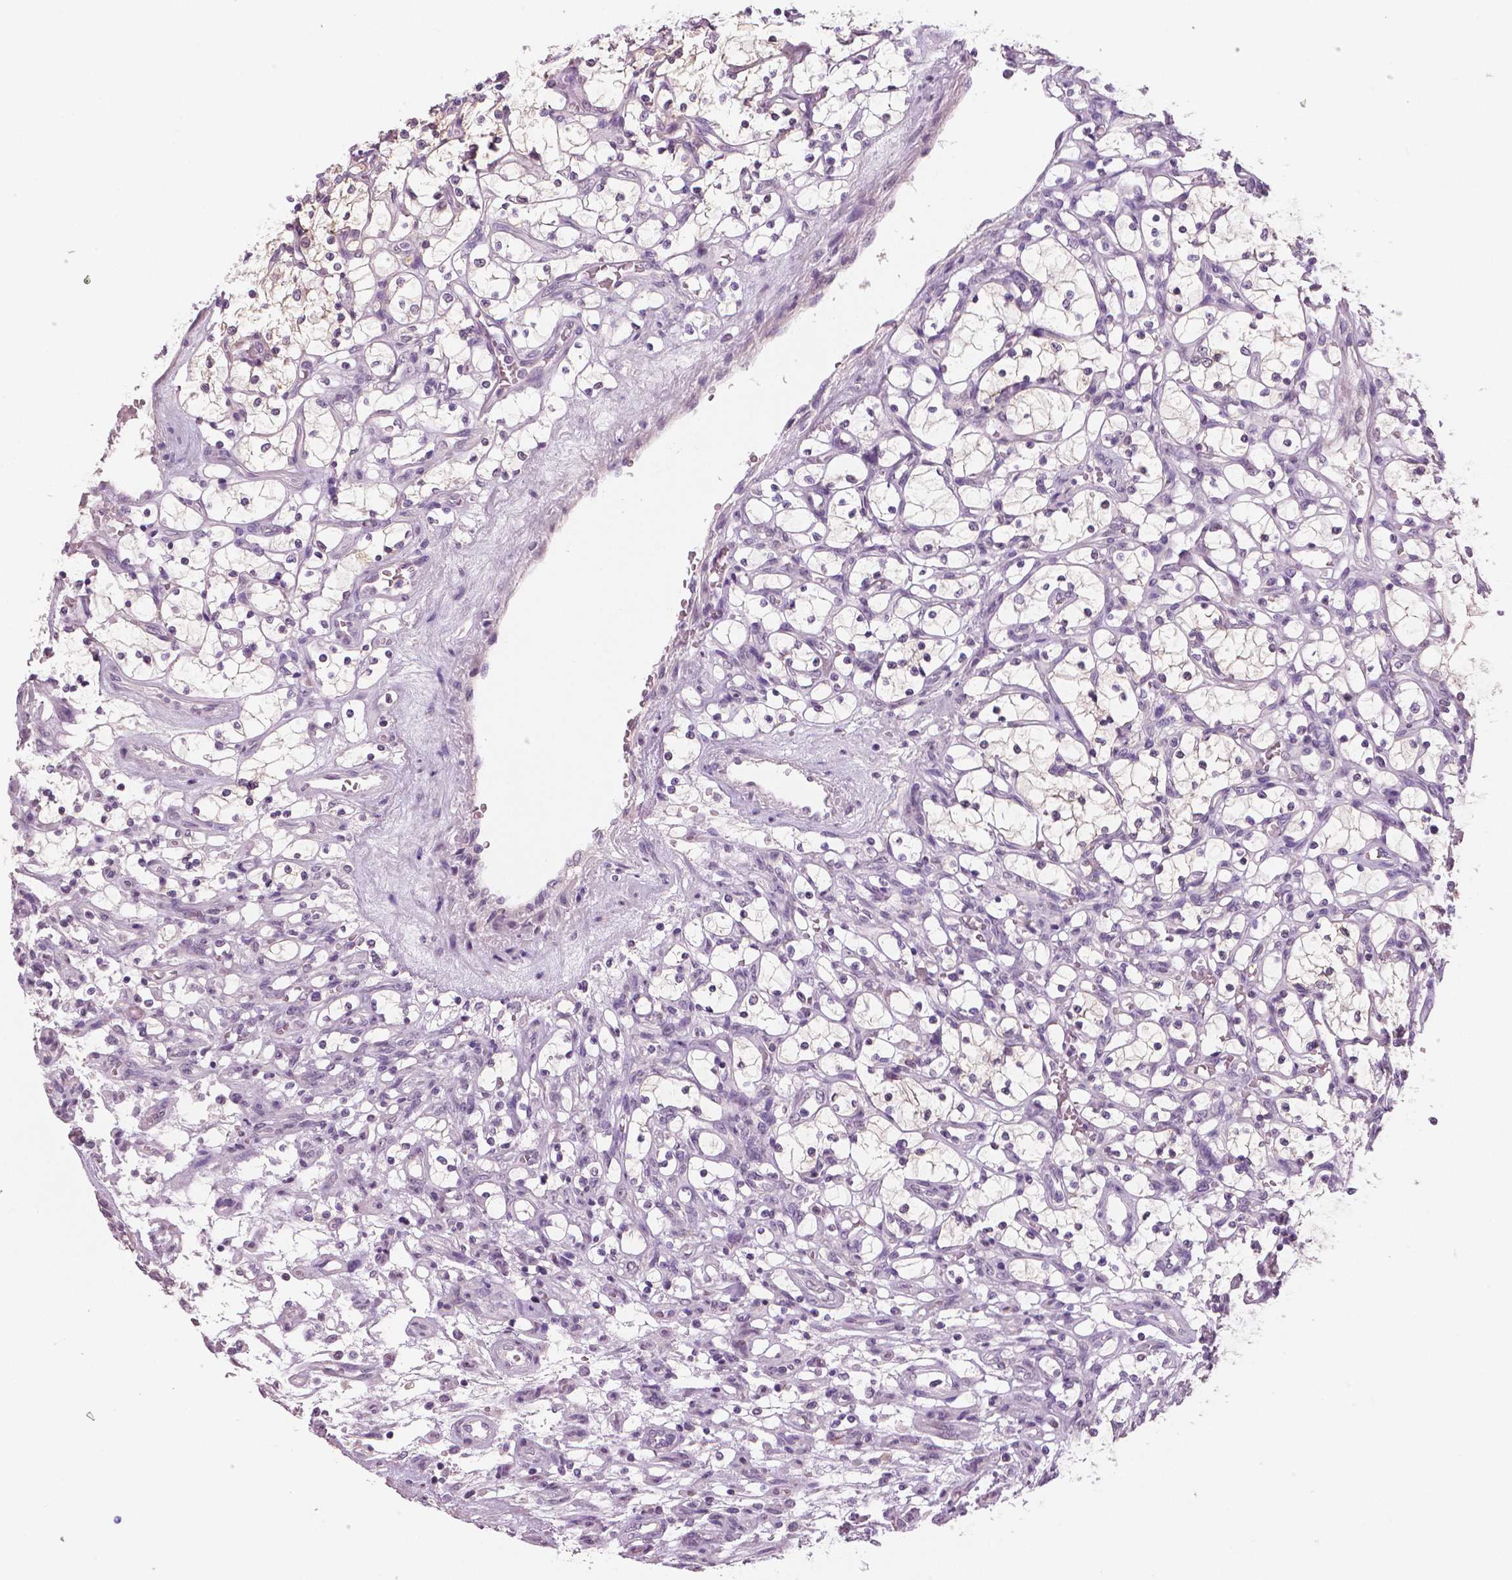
{"staining": {"intensity": "weak", "quantity": "<25%", "location": "cytoplasmic/membranous"}, "tissue": "renal cancer", "cell_type": "Tumor cells", "image_type": "cancer", "snomed": [{"axis": "morphology", "description": "Adenocarcinoma, NOS"}, {"axis": "topography", "description": "Kidney"}], "caption": "Immunohistochemistry (IHC) of renal adenocarcinoma shows no expression in tumor cells.", "gene": "NECAB1", "patient": {"sex": "female", "age": 69}}